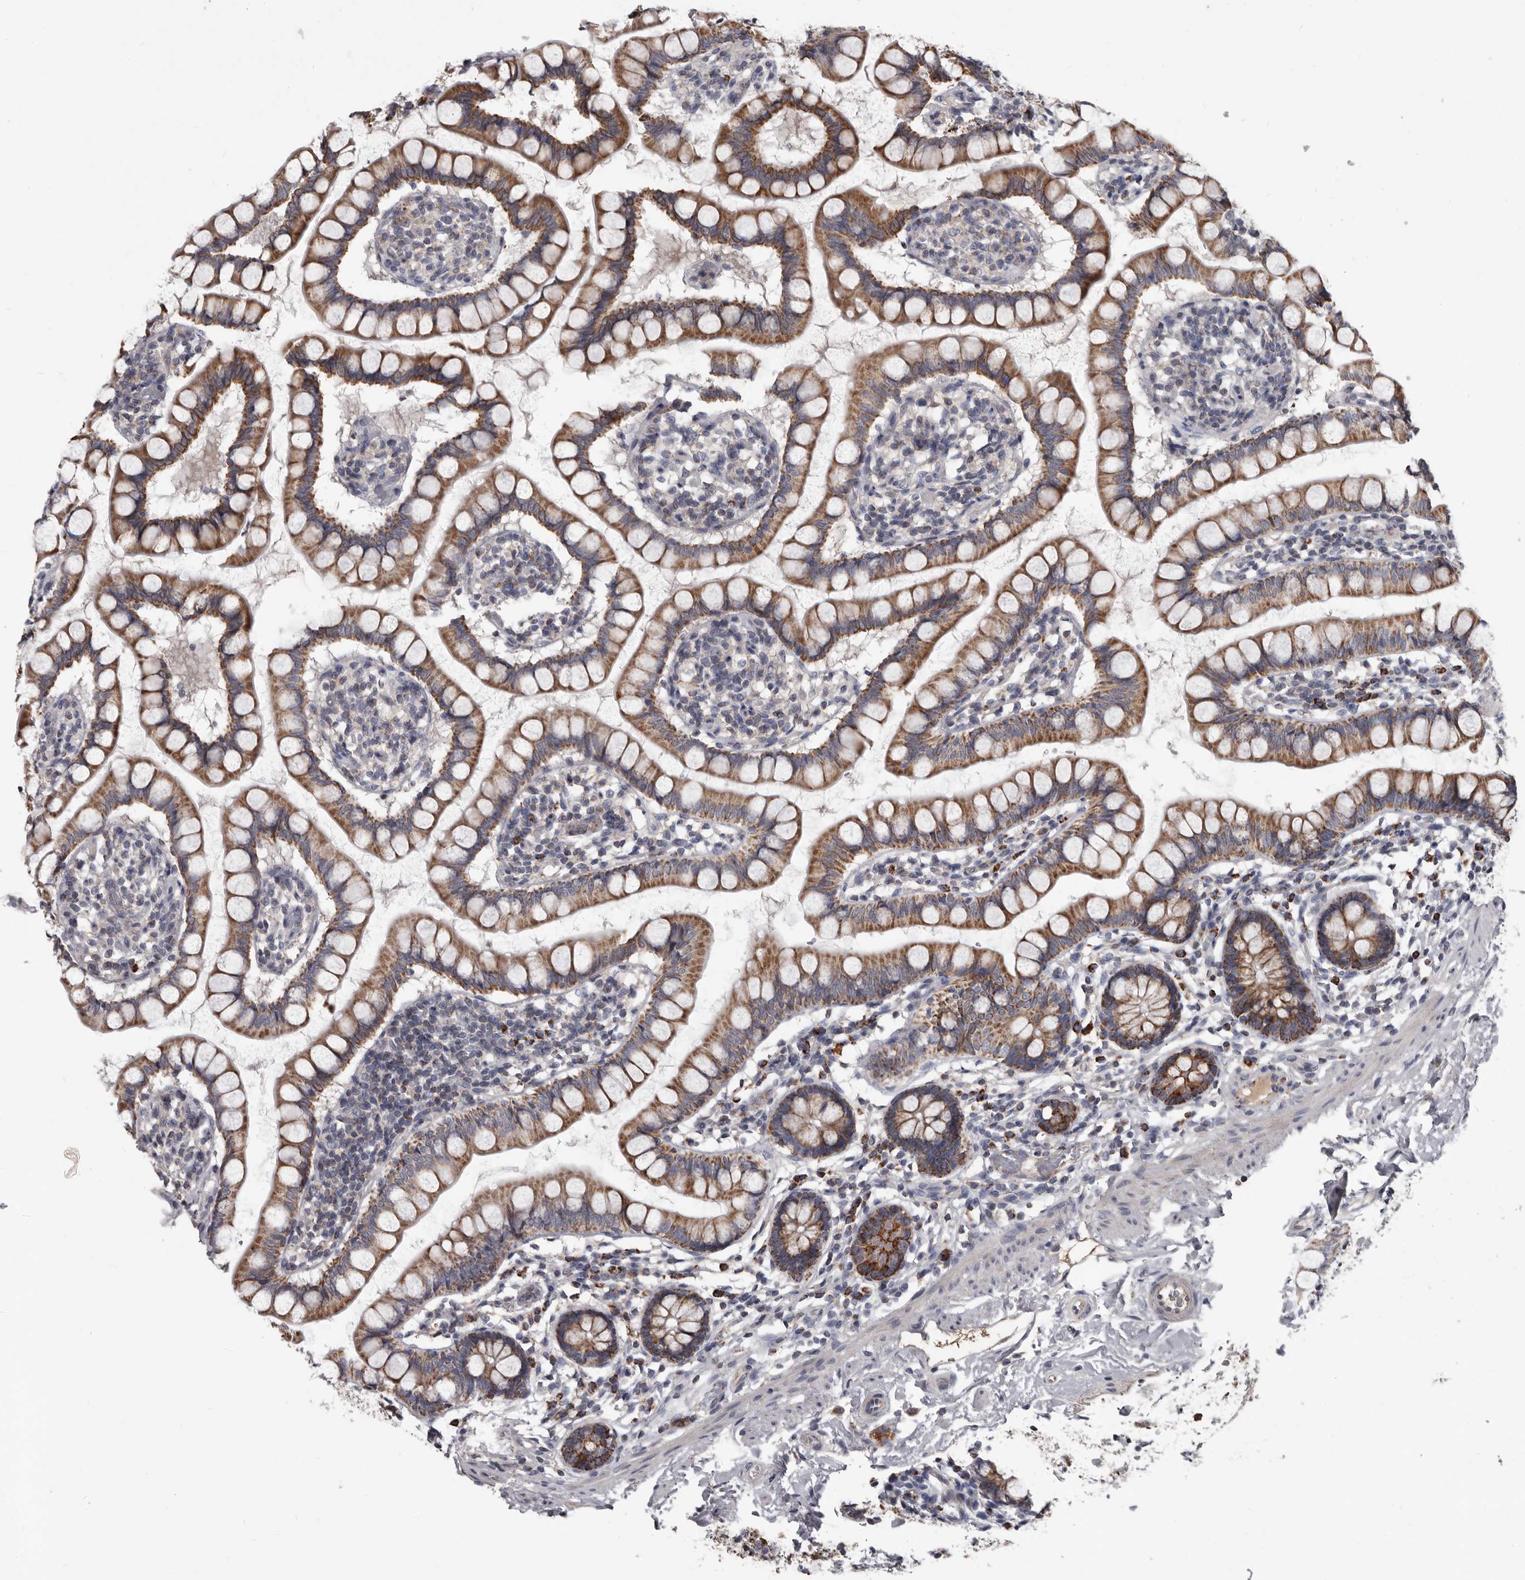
{"staining": {"intensity": "moderate", "quantity": ">75%", "location": "cytoplasmic/membranous"}, "tissue": "small intestine", "cell_type": "Glandular cells", "image_type": "normal", "snomed": [{"axis": "morphology", "description": "Normal tissue, NOS"}, {"axis": "topography", "description": "Small intestine"}], "caption": "DAB immunohistochemical staining of normal small intestine displays moderate cytoplasmic/membranous protein positivity in approximately >75% of glandular cells. (brown staining indicates protein expression, while blue staining denotes nuclei).", "gene": "ALDH5A1", "patient": {"sex": "female", "age": 84}}